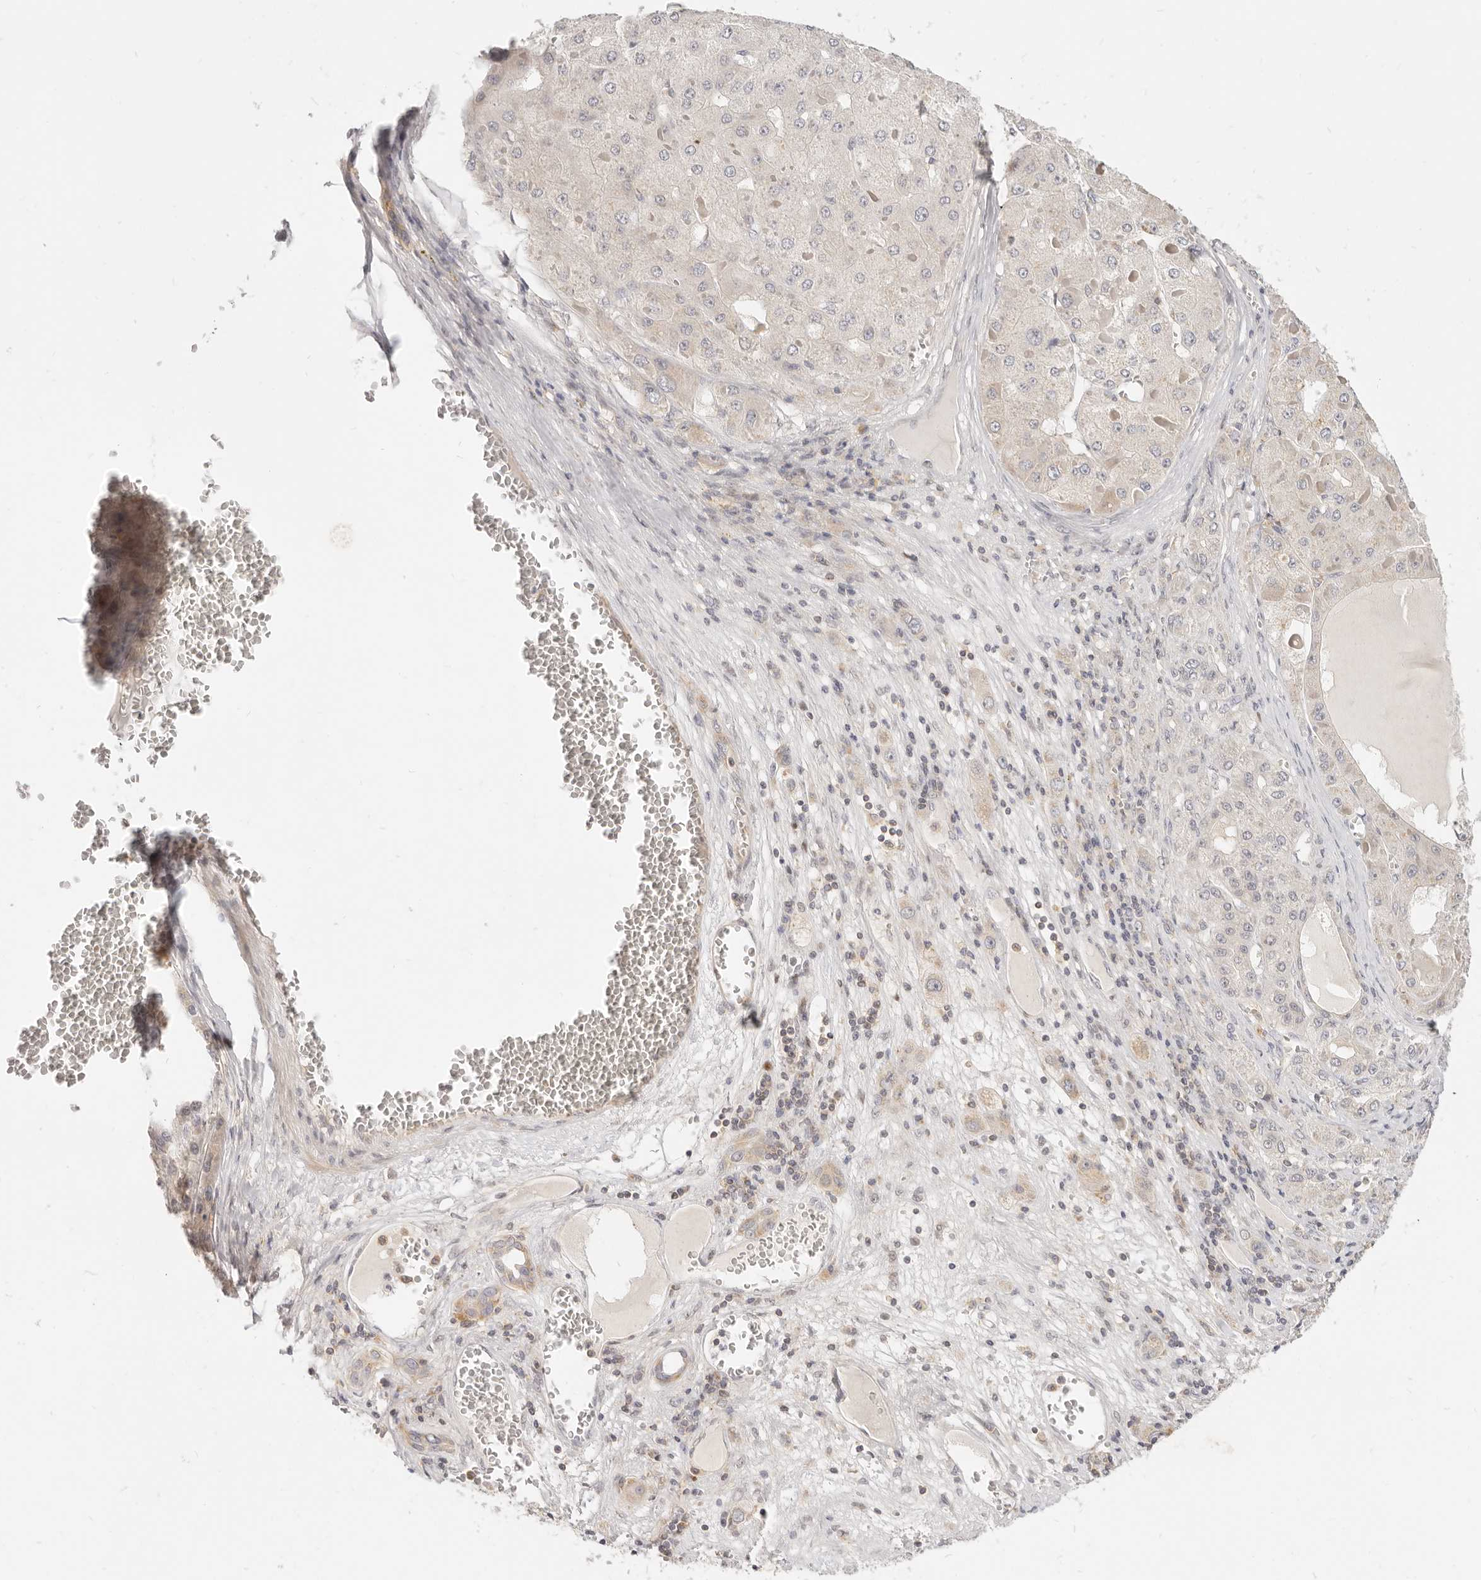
{"staining": {"intensity": "negative", "quantity": "none", "location": "none"}, "tissue": "liver cancer", "cell_type": "Tumor cells", "image_type": "cancer", "snomed": [{"axis": "morphology", "description": "Carcinoma, Hepatocellular, NOS"}, {"axis": "topography", "description": "Liver"}], "caption": "Human liver hepatocellular carcinoma stained for a protein using immunohistochemistry (IHC) displays no staining in tumor cells.", "gene": "LTB4R2", "patient": {"sex": "female", "age": 73}}